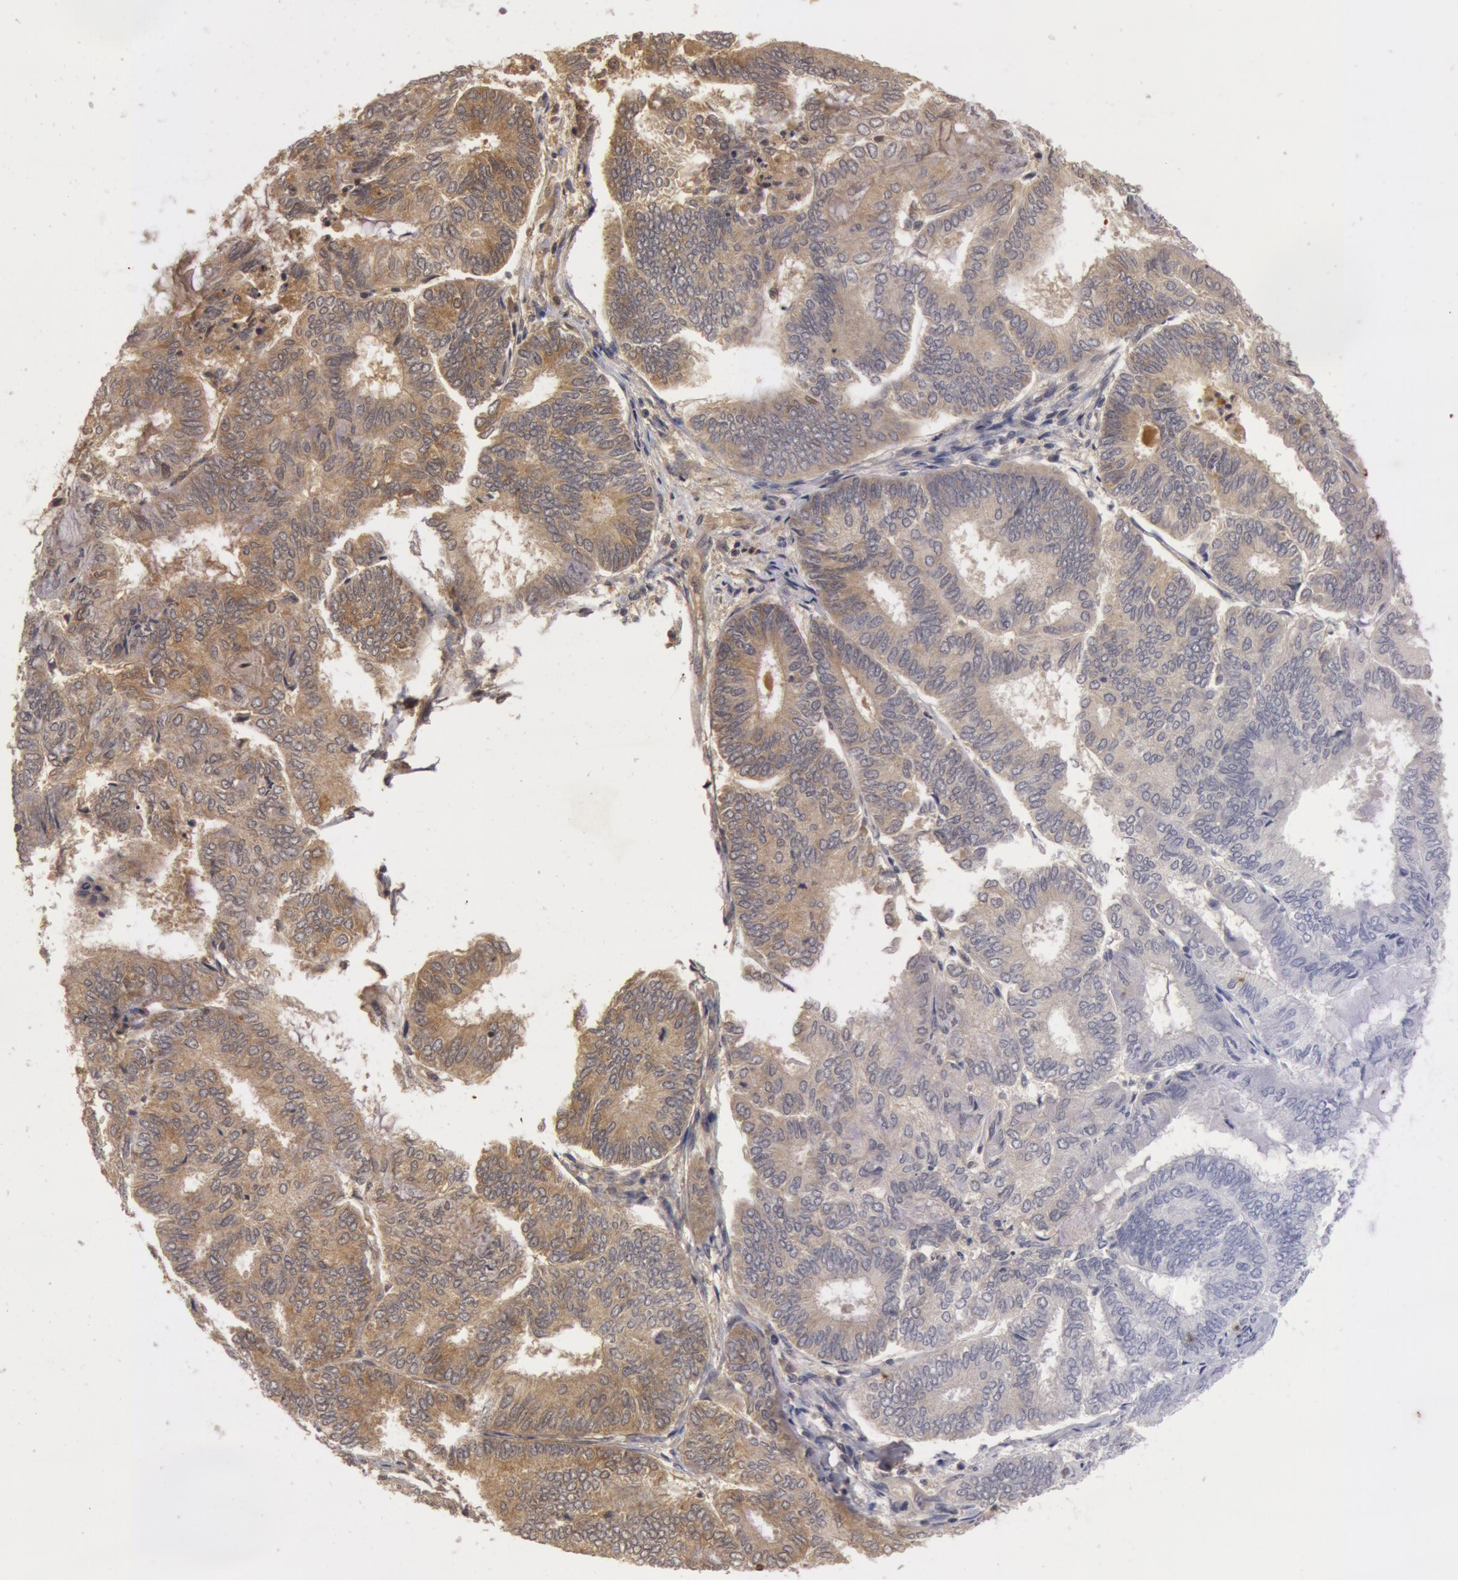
{"staining": {"intensity": "moderate", "quantity": ">75%", "location": "cytoplasmic/membranous"}, "tissue": "endometrial cancer", "cell_type": "Tumor cells", "image_type": "cancer", "snomed": [{"axis": "morphology", "description": "Adenocarcinoma, NOS"}, {"axis": "topography", "description": "Endometrium"}], "caption": "The micrograph demonstrates staining of adenocarcinoma (endometrial), revealing moderate cytoplasmic/membranous protein staining (brown color) within tumor cells.", "gene": "BCHE", "patient": {"sex": "female", "age": 59}}